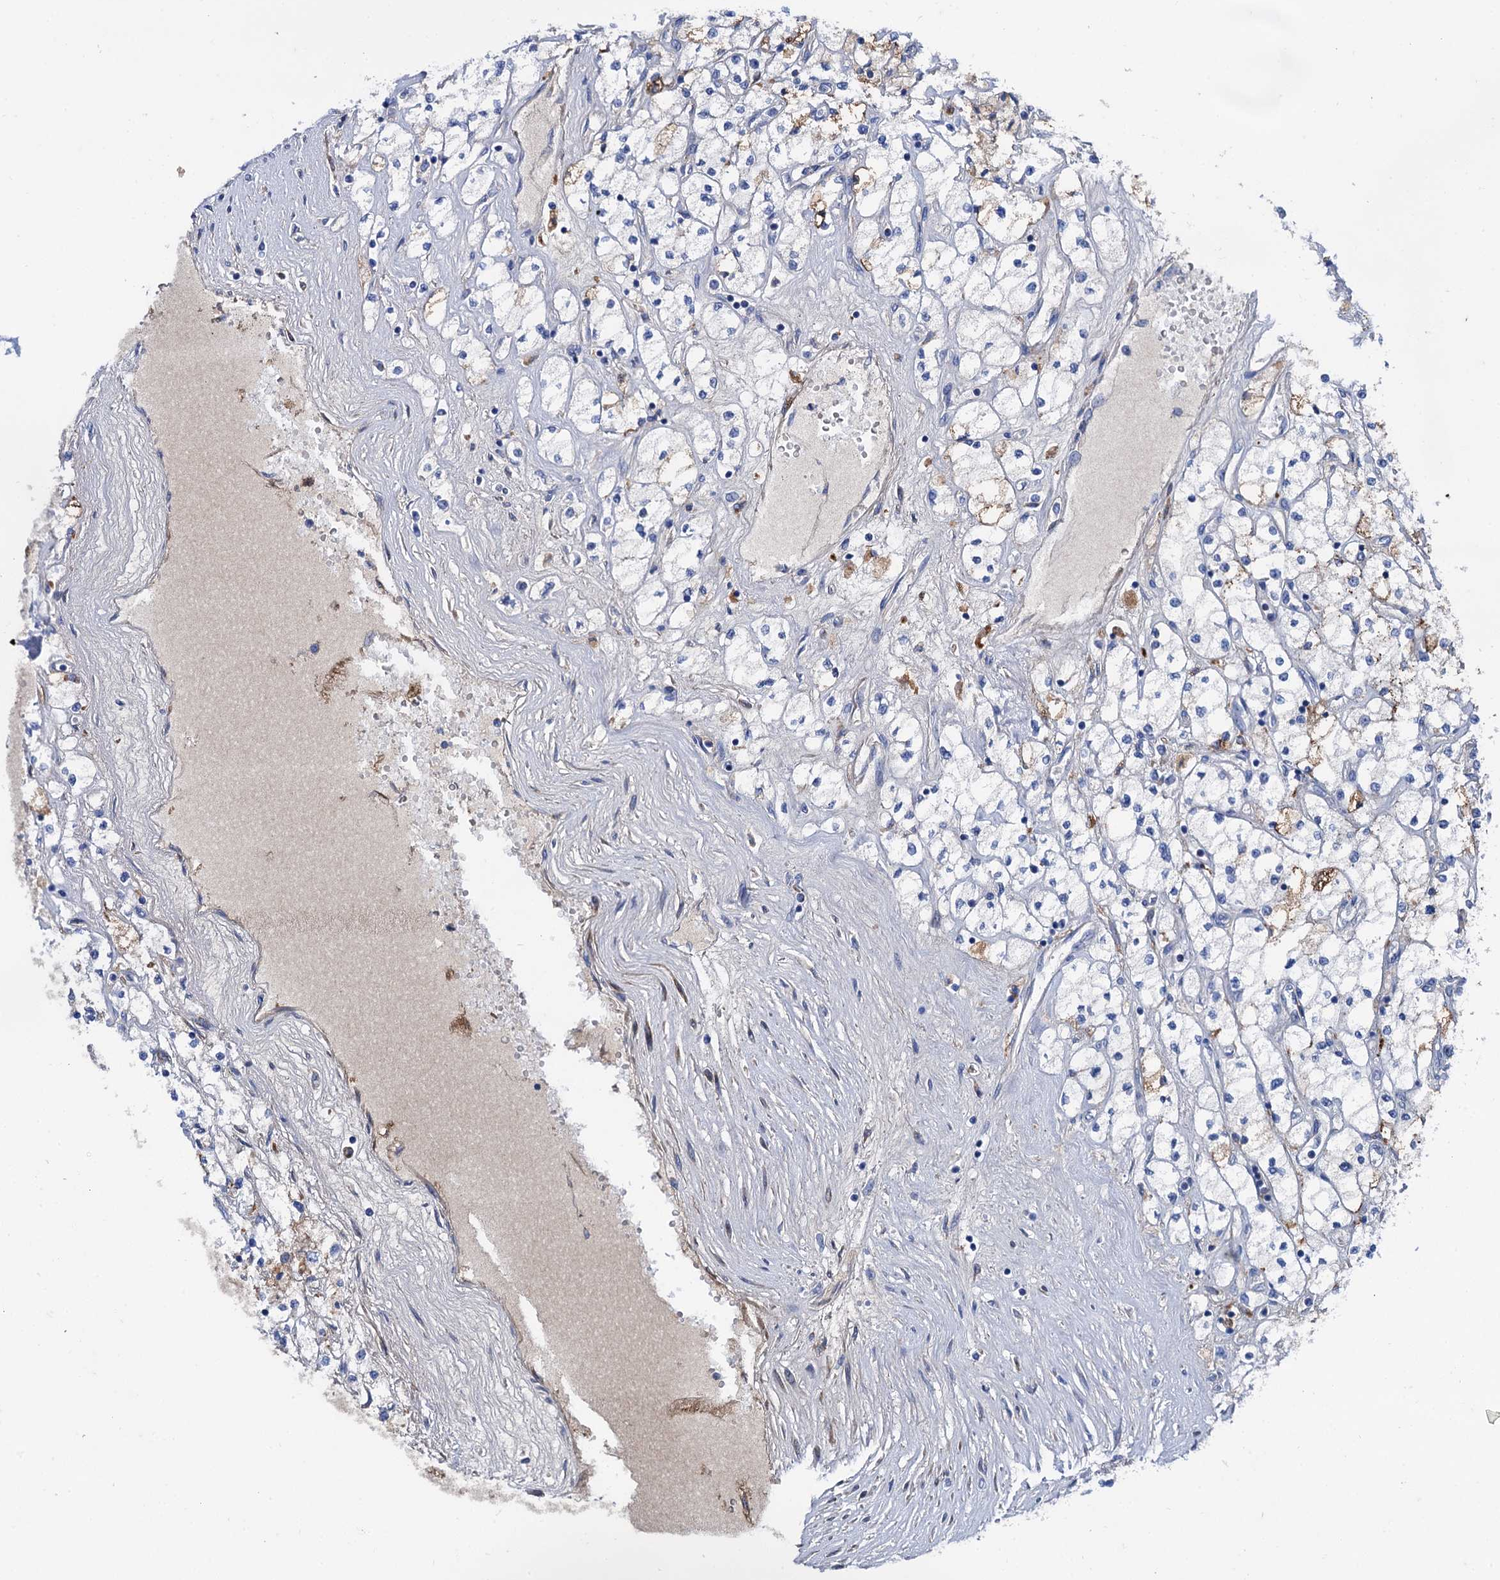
{"staining": {"intensity": "moderate", "quantity": "<25%", "location": "cytoplasmic/membranous"}, "tissue": "renal cancer", "cell_type": "Tumor cells", "image_type": "cancer", "snomed": [{"axis": "morphology", "description": "Adenocarcinoma, NOS"}, {"axis": "topography", "description": "Kidney"}], "caption": "Protein expression by IHC shows moderate cytoplasmic/membranous positivity in about <25% of tumor cells in adenocarcinoma (renal).", "gene": "APOD", "patient": {"sex": "male", "age": 80}}